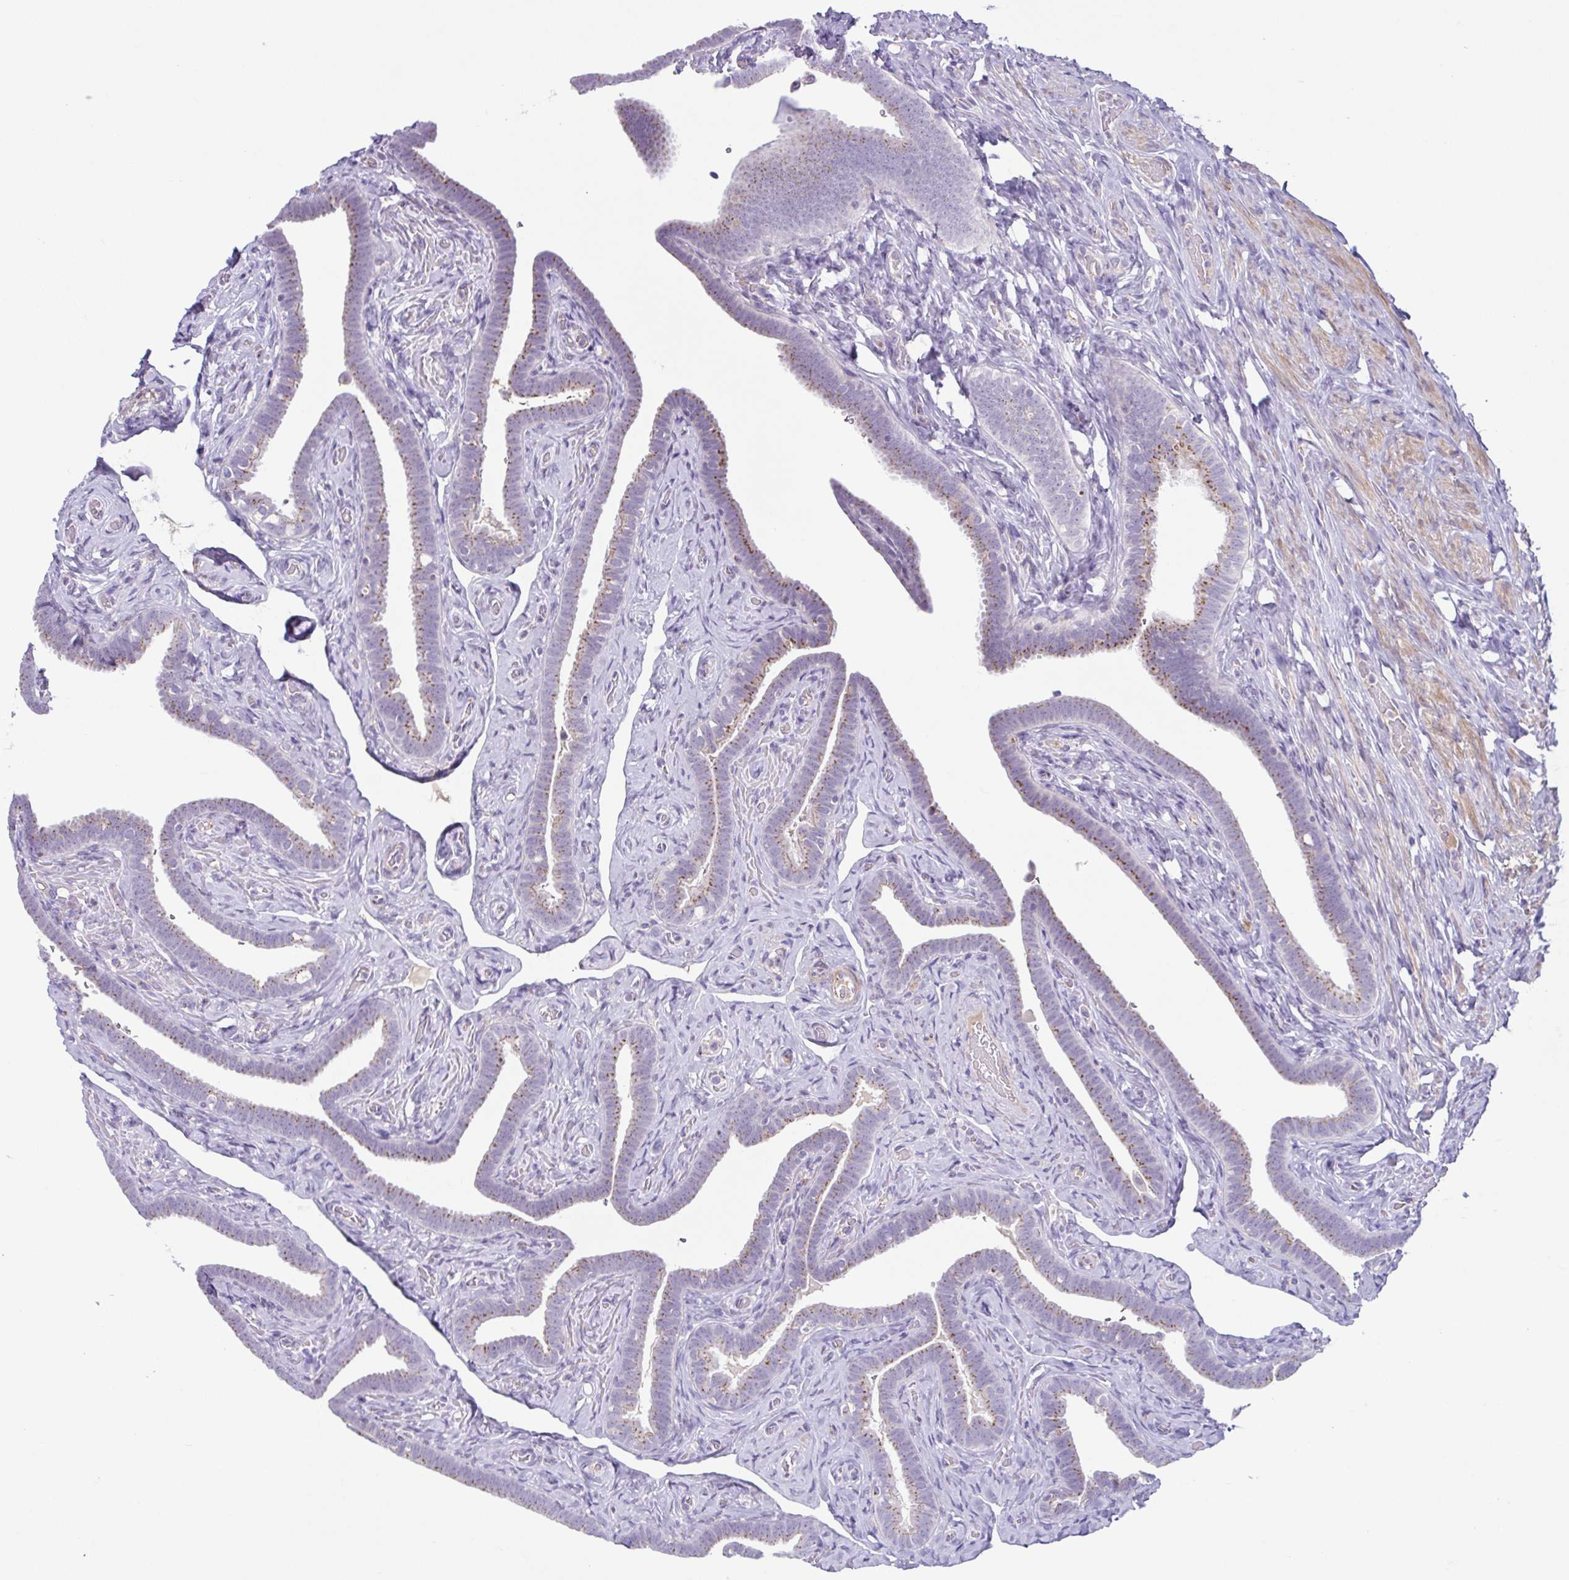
{"staining": {"intensity": "weak", "quantity": "25%-75%", "location": "cytoplasmic/membranous"}, "tissue": "fallopian tube", "cell_type": "Glandular cells", "image_type": "normal", "snomed": [{"axis": "morphology", "description": "Normal tissue, NOS"}, {"axis": "topography", "description": "Fallopian tube"}], "caption": "Protein positivity by IHC demonstrates weak cytoplasmic/membranous expression in about 25%-75% of glandular cells in benign fallopian tube.", "gene": "COL17A1", "patient": {"sex": "female", "age": 69}}